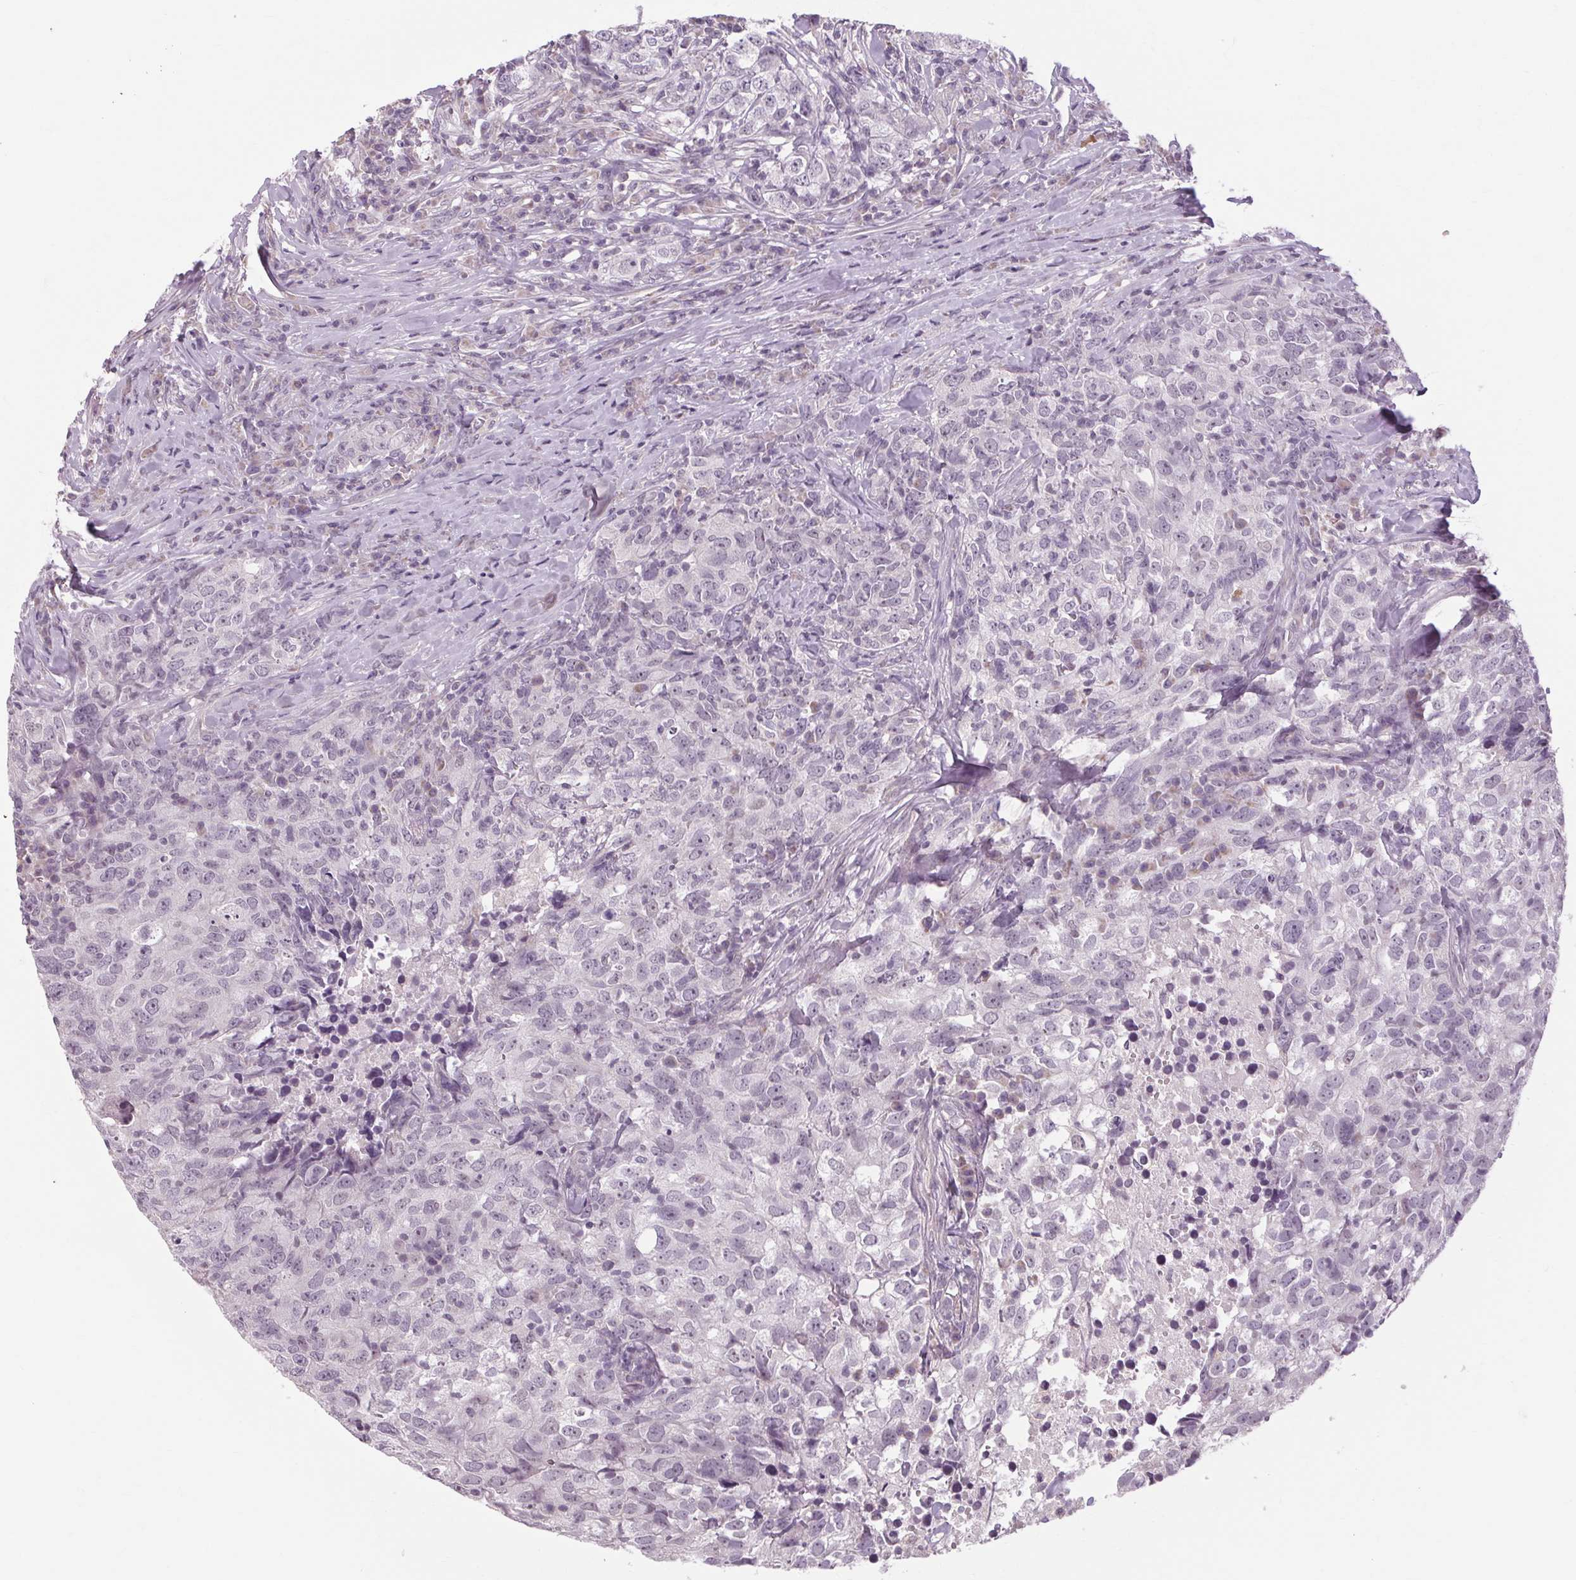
{"staining": {"intensity": "negative", "quantity": "none", "location": "none"}, "tissue": "breast cancer", "cell_type": "Tumor cells", "image_type": "cancer", "snomed": [{"axis": "morphology", "description": "Duct carcinoma"}, {"axis": "topography", "description": "Breast"}], "caption": "This is a image of immunohistochemistry (IHC) staining of invasive ductal carcinoma (breast), which shows no positivity in tumor cells.", "gene": "KLHL40", "patient": {"sex": "female", "age": 30}}